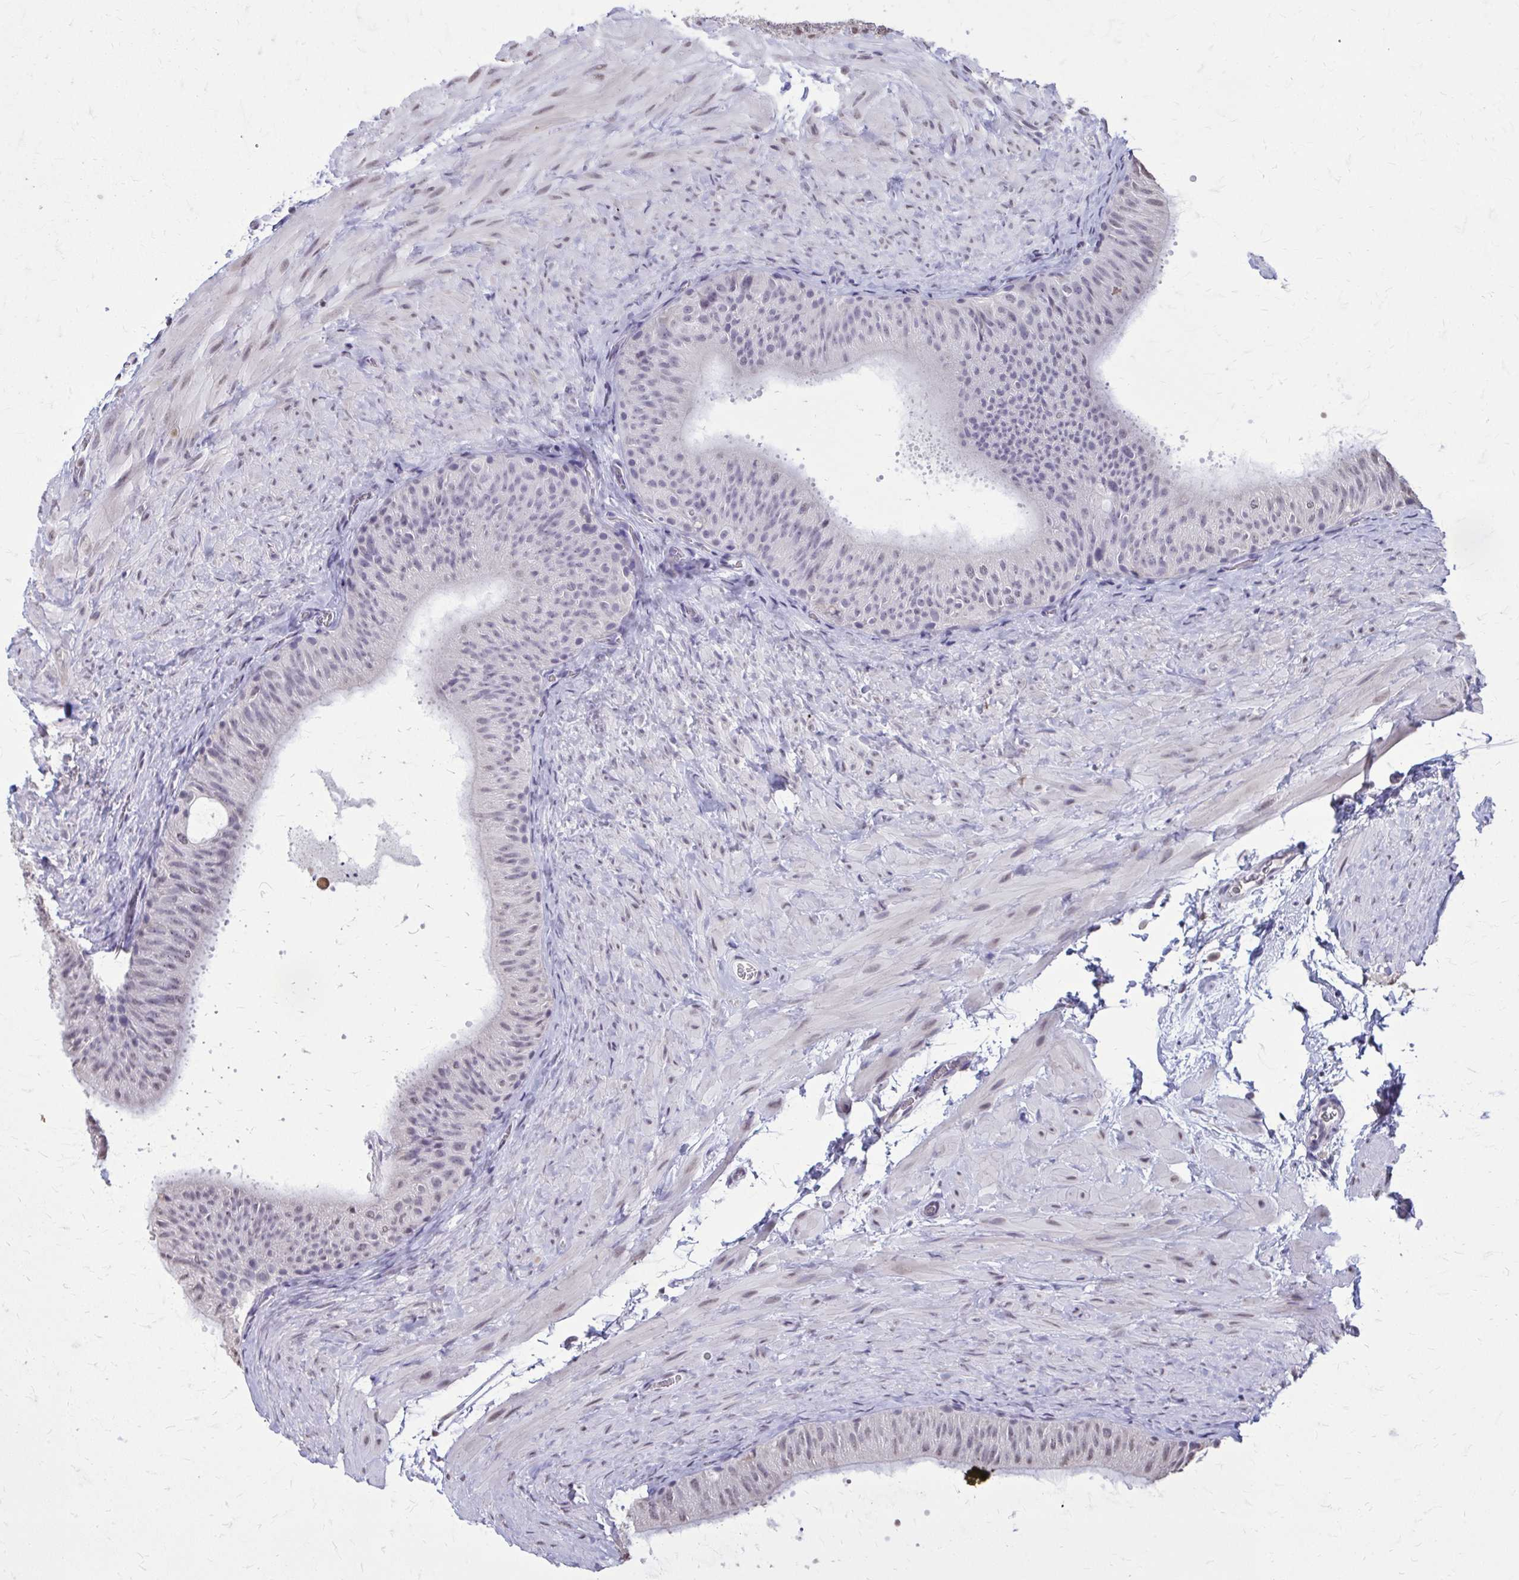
{"staining": {"intensity": "negative", "quantity": "none", "location": "none"}, "tissue": "epididymis", "cell_type": "Glandular cells", "image_type": "normal", "snomed": [{"axis": "morphology", "description": "Normal tissue, NOS"}, {"axis": "topography", "description": "Epididymis, spermatic cord, NOS"}, {"axis": "topography", "description": "Epididymis"}], "caption": "Normal epididymis was stained to show a protein in brown. There is no significant staining in glandular cells.", "gene": "AKAP5", "patient": {"sex": "male", "age": 31}}